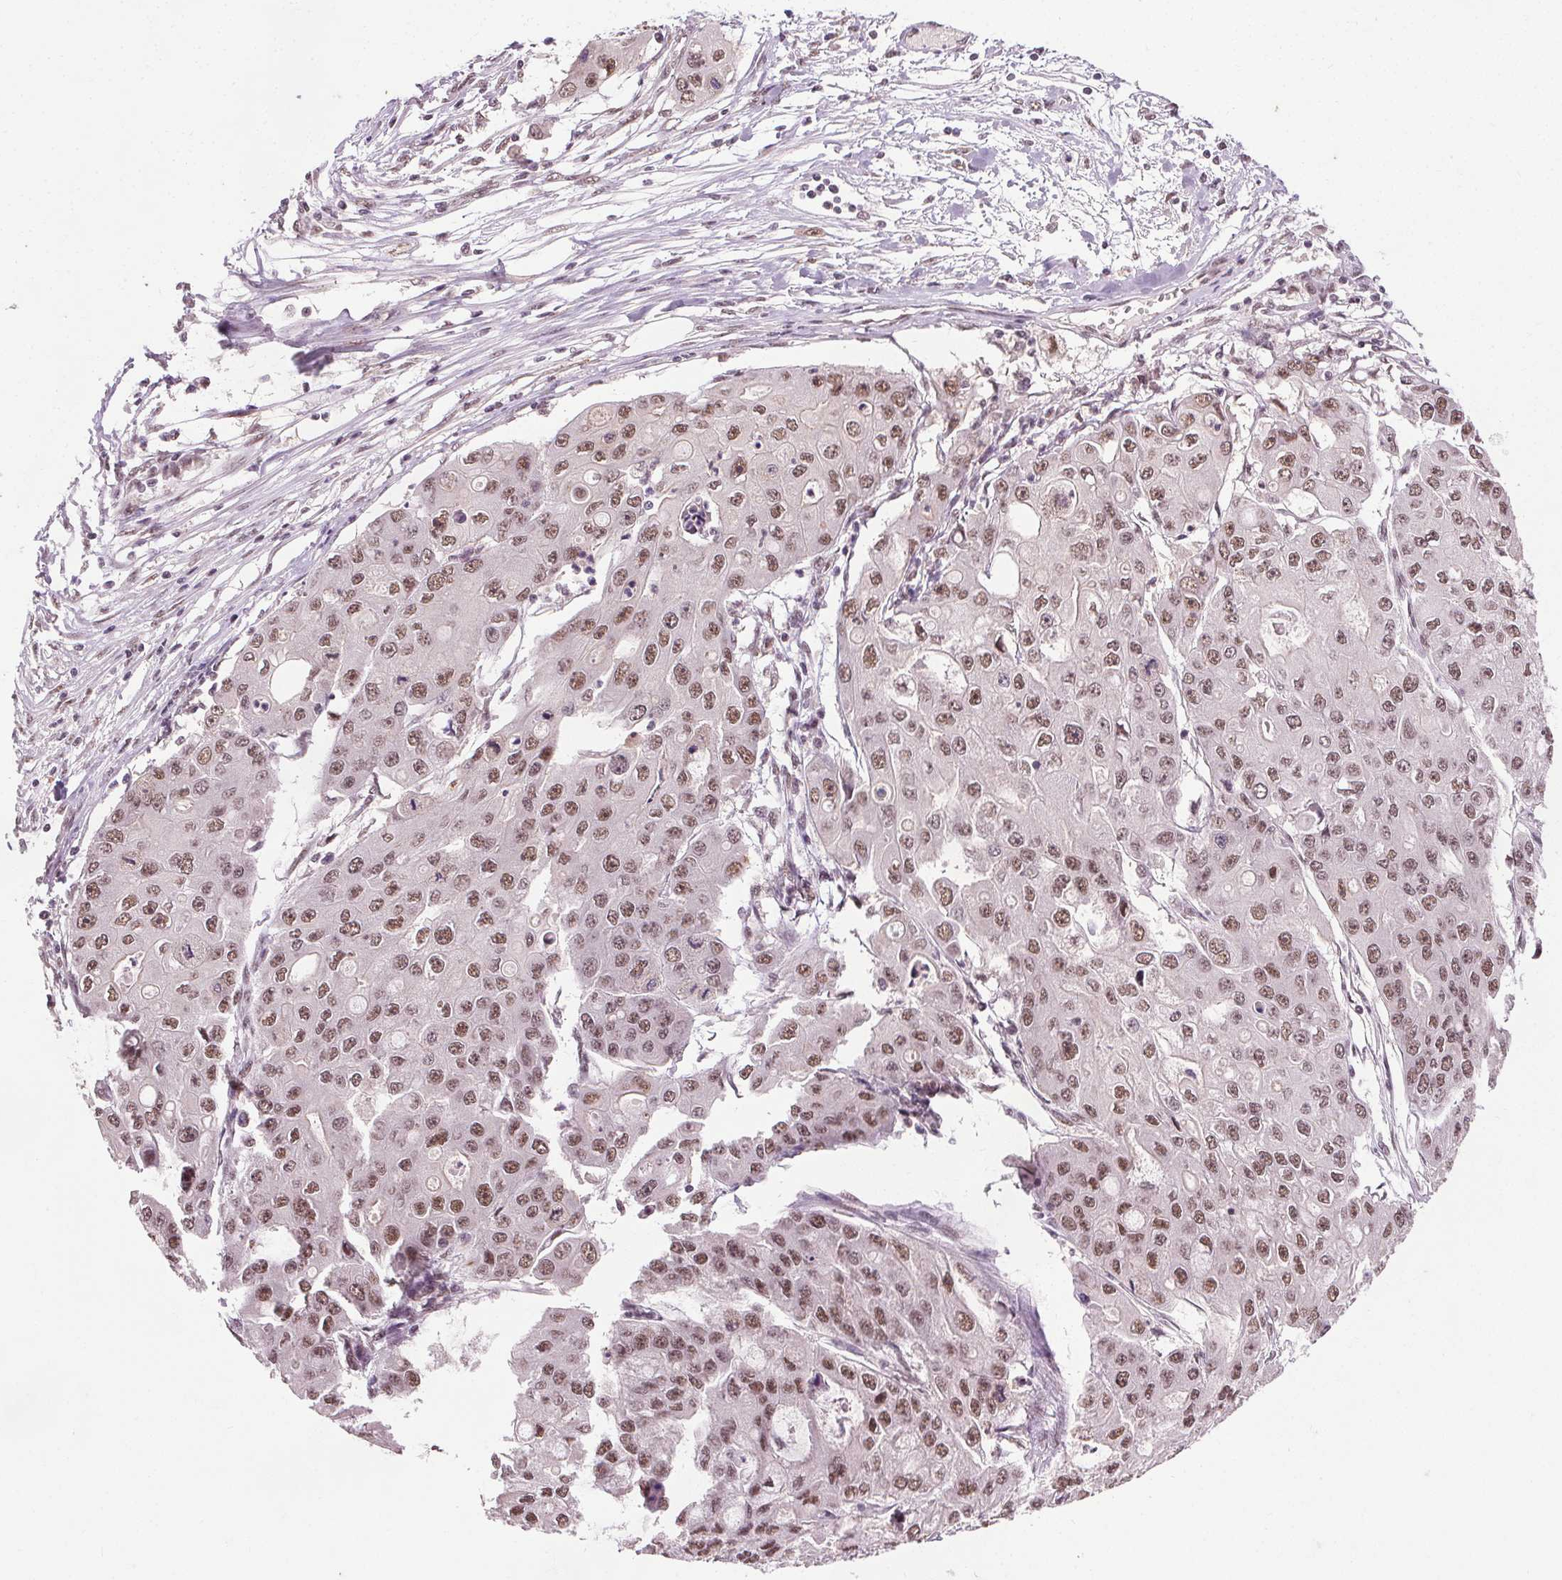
{"staining": {"intensity": "moderate", "quantity": ">75%", "location": "nuclear"}, "tissue": "ovarian cancer", "cell_type": "Tumor cells", "image_type": "cancer", "snomed": [{"axis": "morphology", "description": "Cystadenocarcinoma, serous, NOS"}, {"axis": "topography", "description": "Ovary"}], "caption": "Immunohistochemistry photomicrograph of ovarian serous cystadenocarcinoma stained for a protein (brown), which displays medium levels of moderate nuclear positivity in approximately >75% of tumor cells.", "gene": "MED6", "patient": {"sex": "female", "age": 56}}